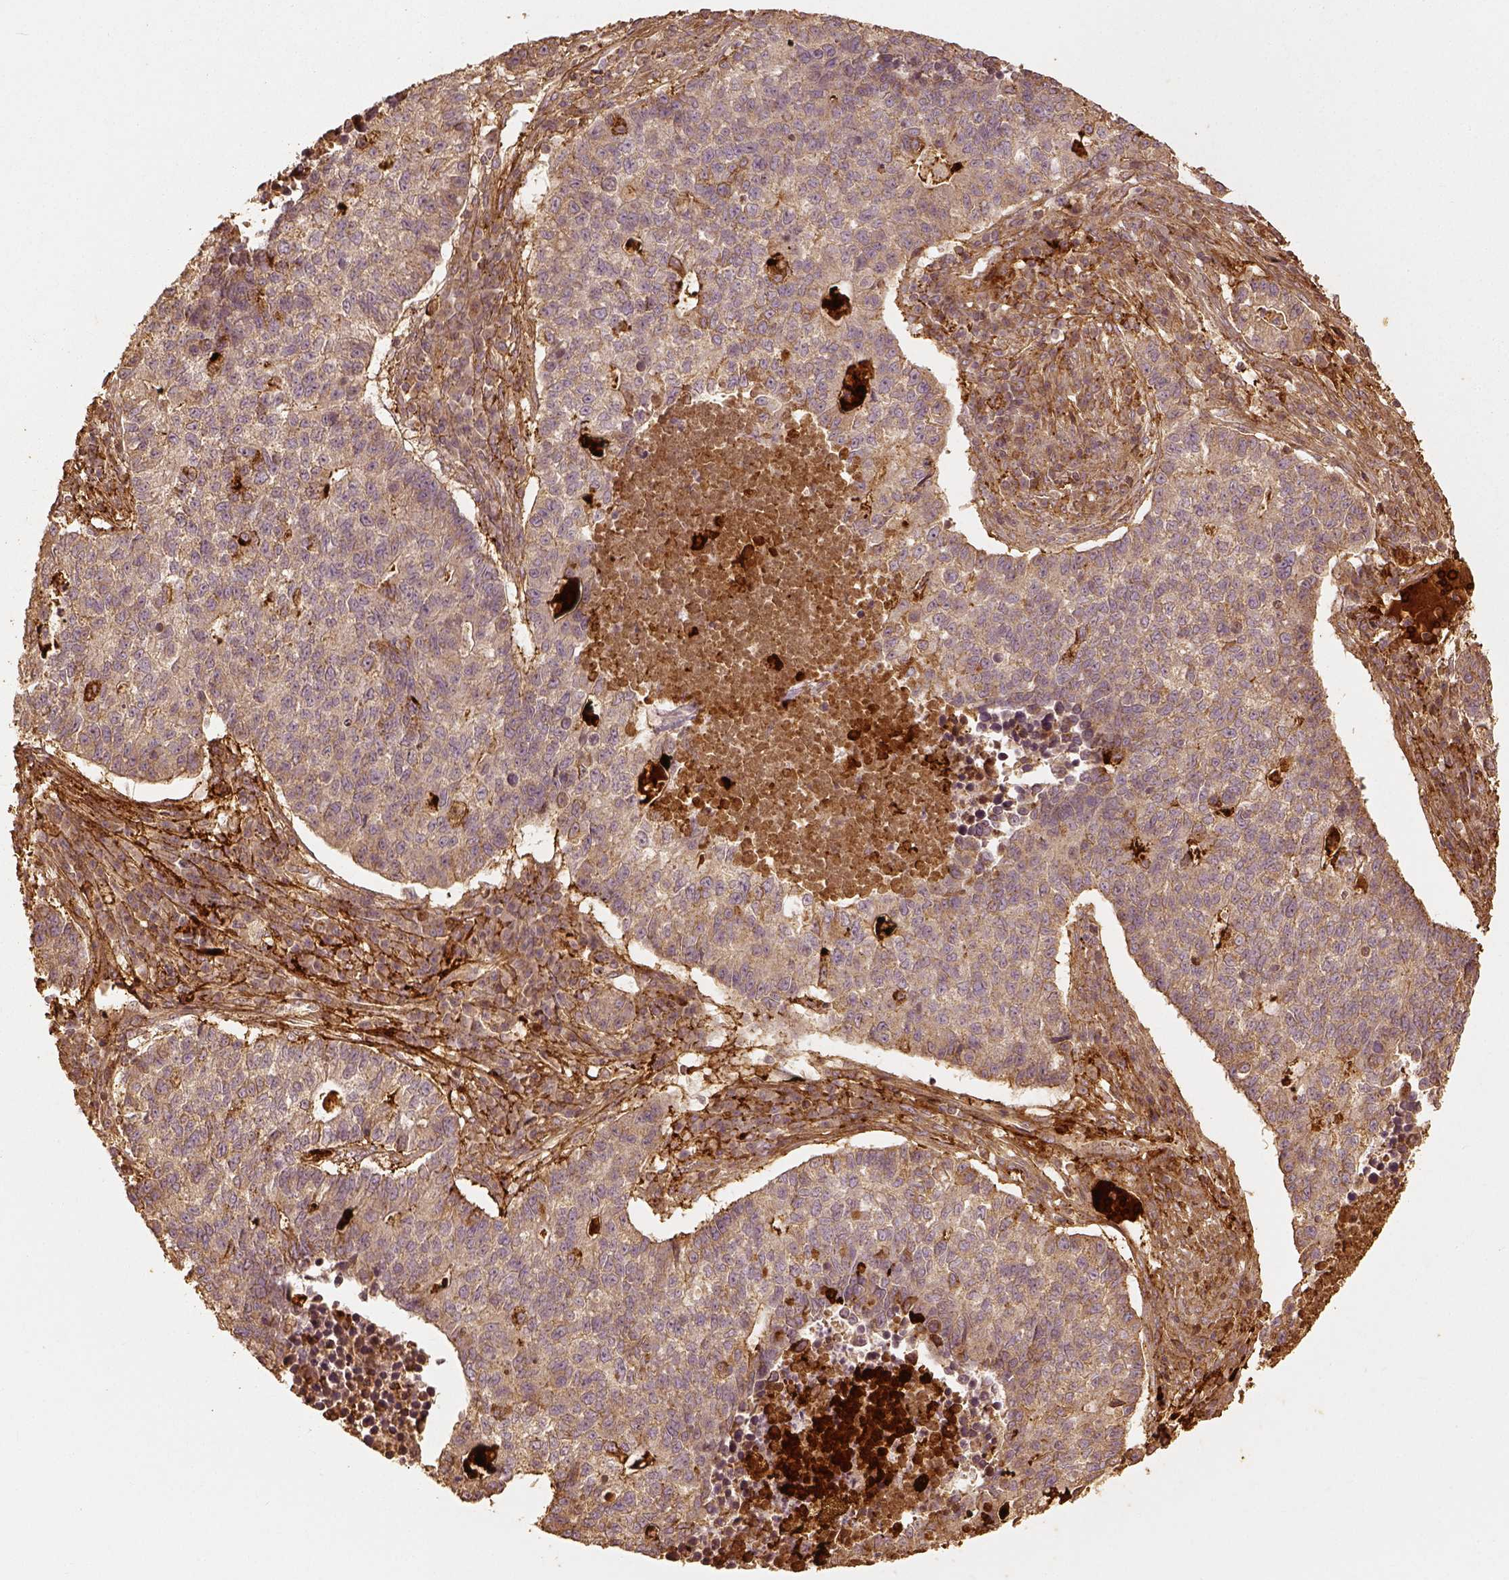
{"staining": {"intensity": "weak", "quantity": "25%-75%", "location": "cytoplasmic/membranous"}, "tissue": "lung cancer", "cell_type": "Tumor cells", "image_type": "cancer", "snomed": [{"axis": "morphology", "description": "Adenocarcinoma, NOS"}, {"axis": "topography", "description": "Lung"}], "caption": "Immunohistochemistry histopathology image of neoplastic tissue: human lung adenocarcinoma stained using immunohistochemistry (IHC) shows low levels of weak protein expression localized specifically in the cytoplasmic/membranous of tumor cells, appearing as a cytoplasmic/membranous brown color.", "gene": "VEGFA", "patient": {"sex": "male", "age": 57}}